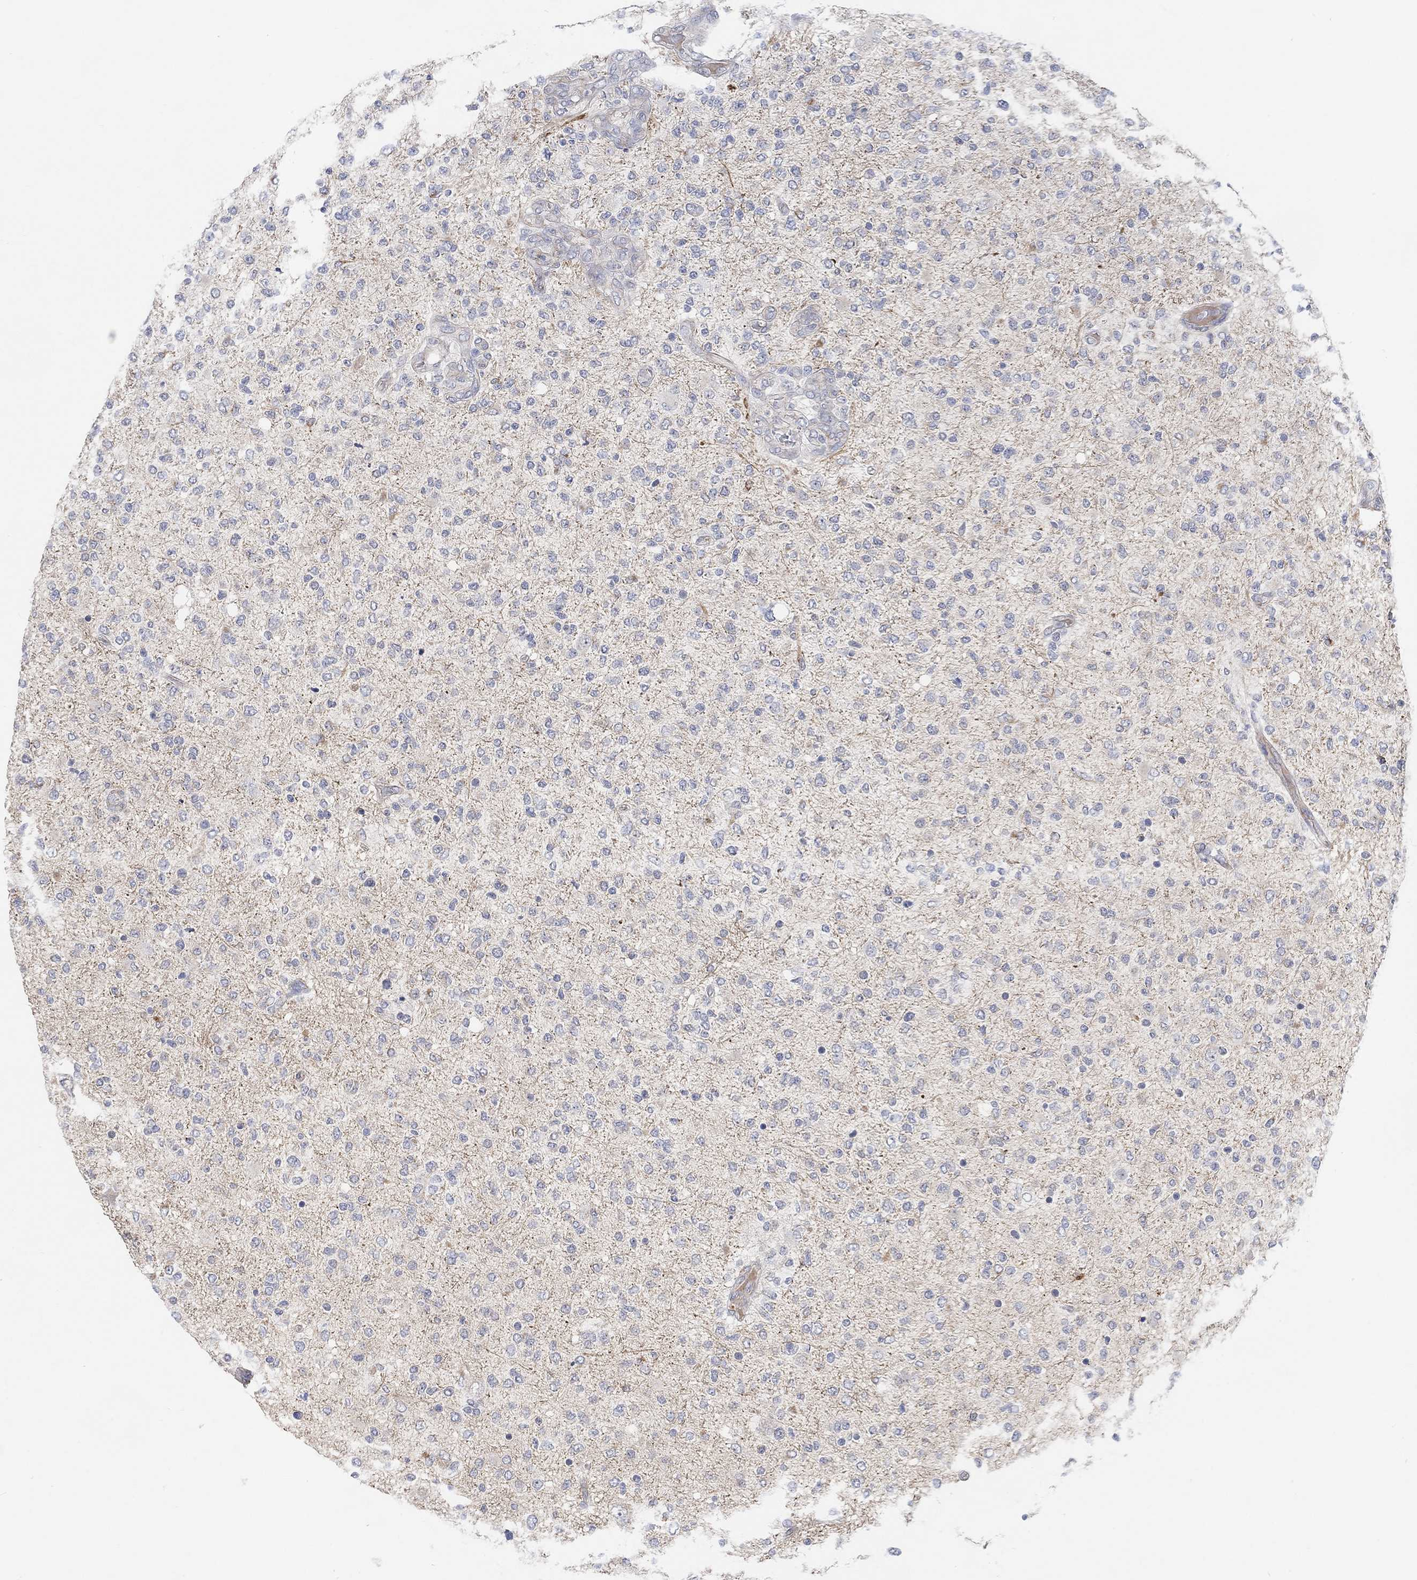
{"staining": {"intensity": "moderate", "quantity": "<25%", "location": "cytoplasmic/membranous"}, "tissue": "glioma", "cell_type": "Tumor cells", "image_type": "cancer", "snomed": [{"axis": "morphology", "description": "Glioma, malignant, High grade"}, {"axis": "topography", "description": "Cerebral cortex"}], "caption": "The micrograph displays staining of glioma, revealing moderate cytoplasmic/membranous protein expression (brown color) within tumor cells.", "gene": "HCRTR1", "patient": {"sex": "male", "age": 70}}